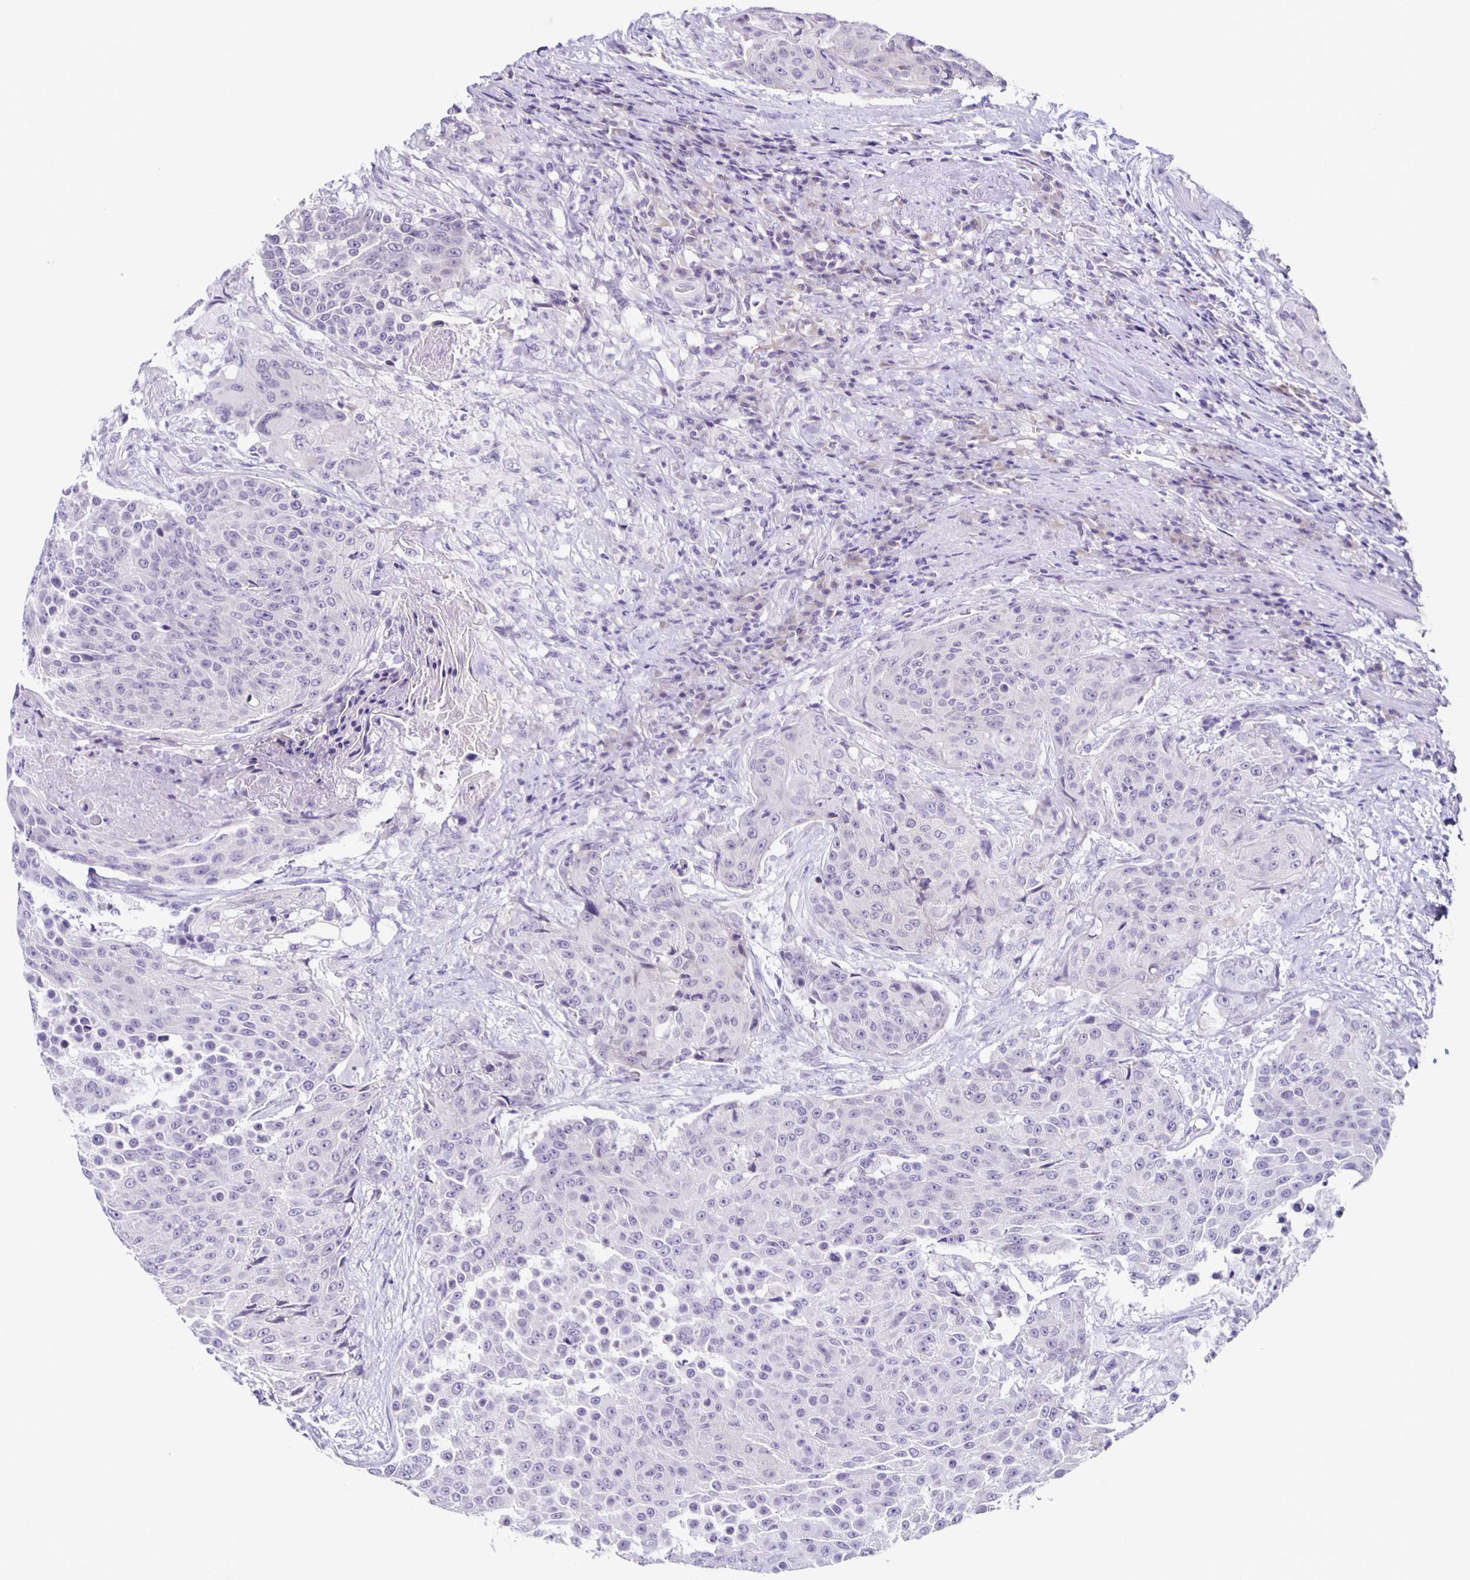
{"staining": {"intensity": "negative", "quantity": "none", "location": "none"}, "tissue": "urothelial cancer", "cell_type": "Tumor cells", "image_type": "cancer", "snomed": [{"axis": "morphology", "description": "Urothelial carcinoma, High grade"}, {"axis": "topography", "description": "Urinary bladder"}], "caption": "Tumor cells show no significant protein positivity in urothelial cancer.", "gene": "SLC12A3", "patient": {"sex": "female", "age": 63}}